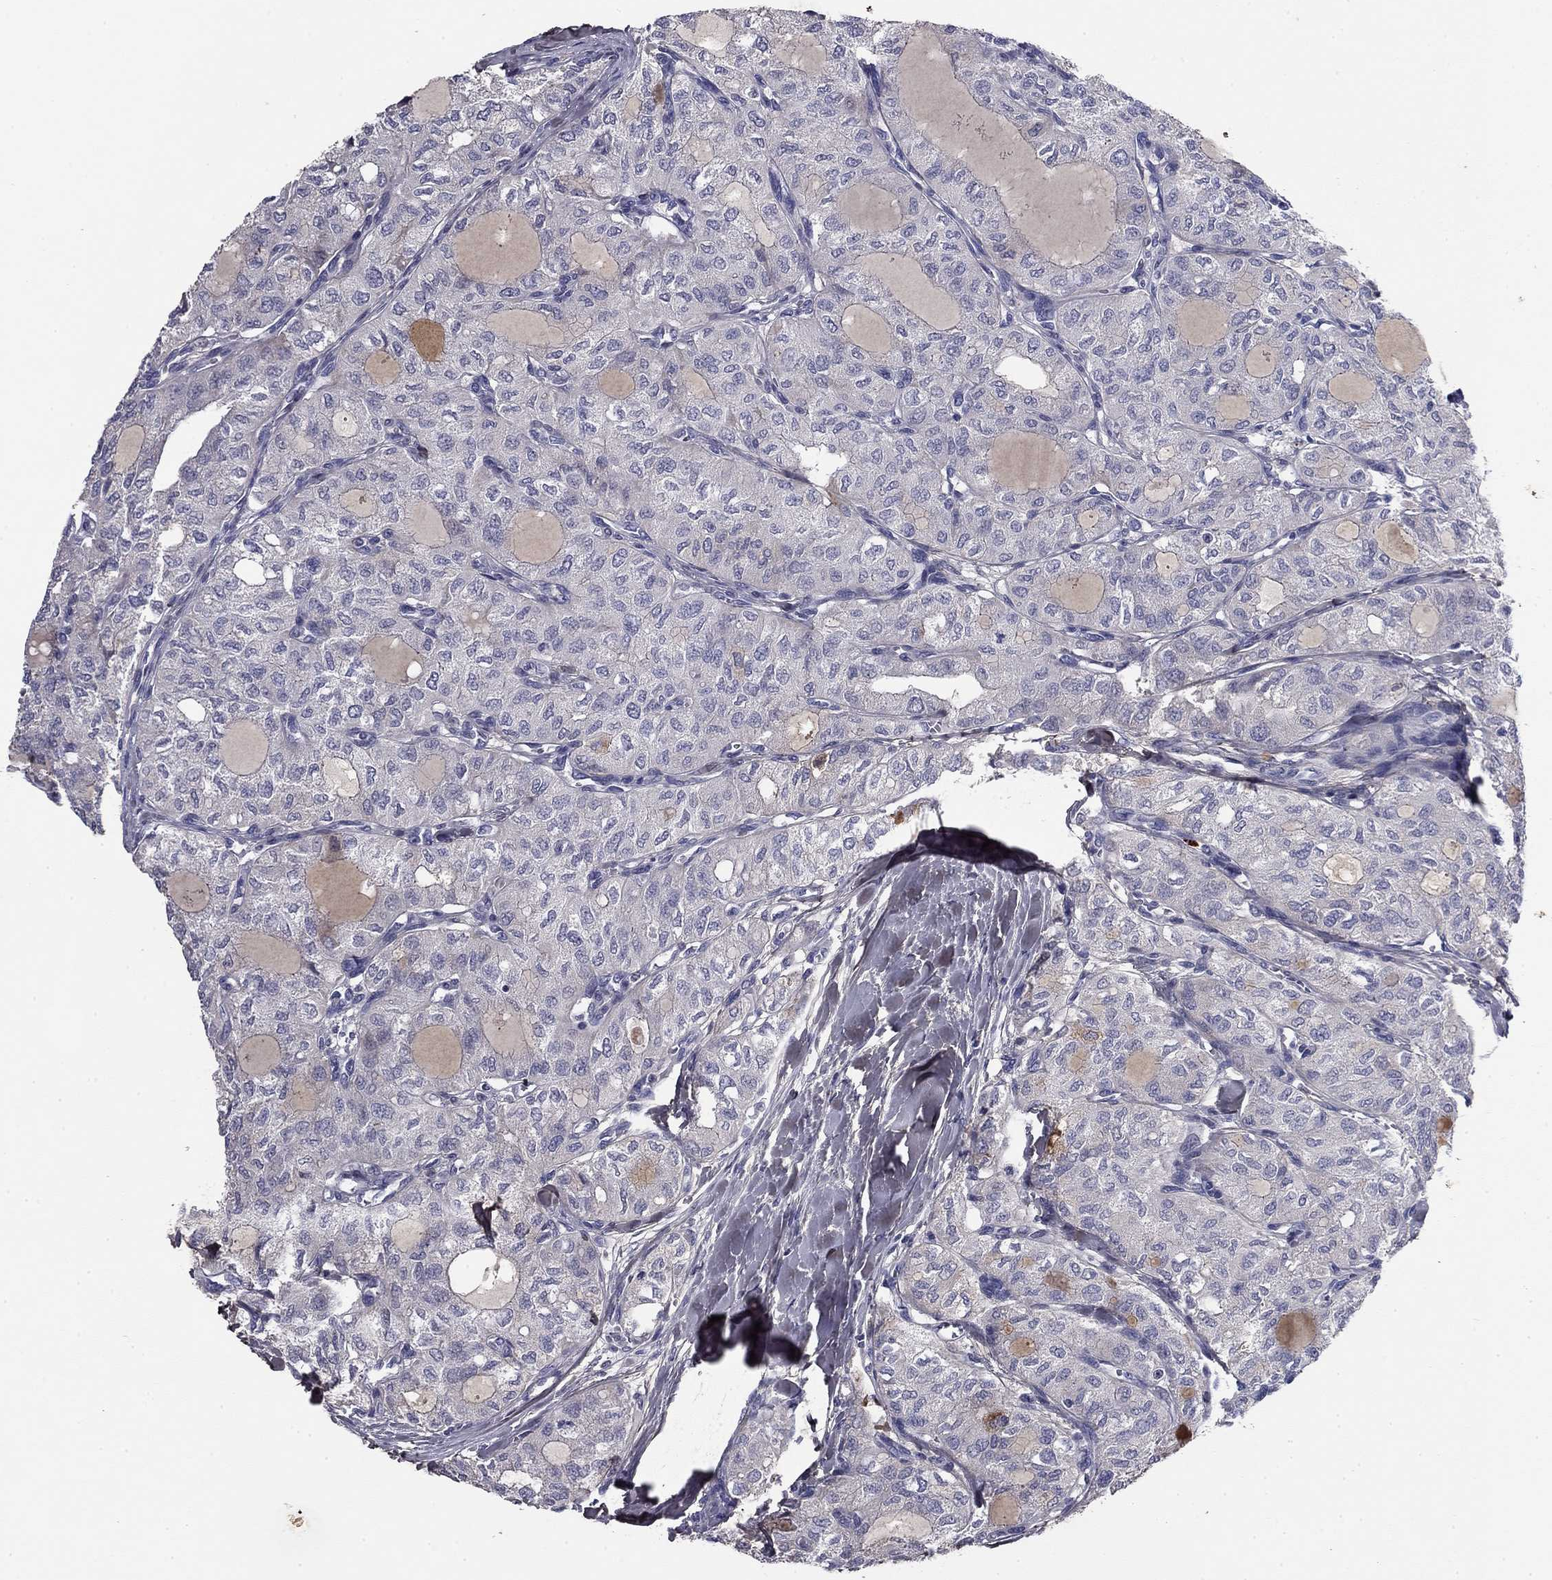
{"staining": {"intensity": "negative", "quantity": "none", "location": "none"}, "tissue": "thyroid cancer", "cell_type": "Tumor cells", "image_type": "cancer", "snomed": [{"axis": "morphology", "description": "Follicular adenoma carcinoma, NOS"}, {"axis": "topography", "description": "Thyroid gland"}], "caption": "This is a micrograph of IHC staining of thyroid cancer (follicular adenoma carcinoma), which shows no staining in tumor cells.", "gene": "COL2A1", "patient": {"sex": "male", "age": 75}}